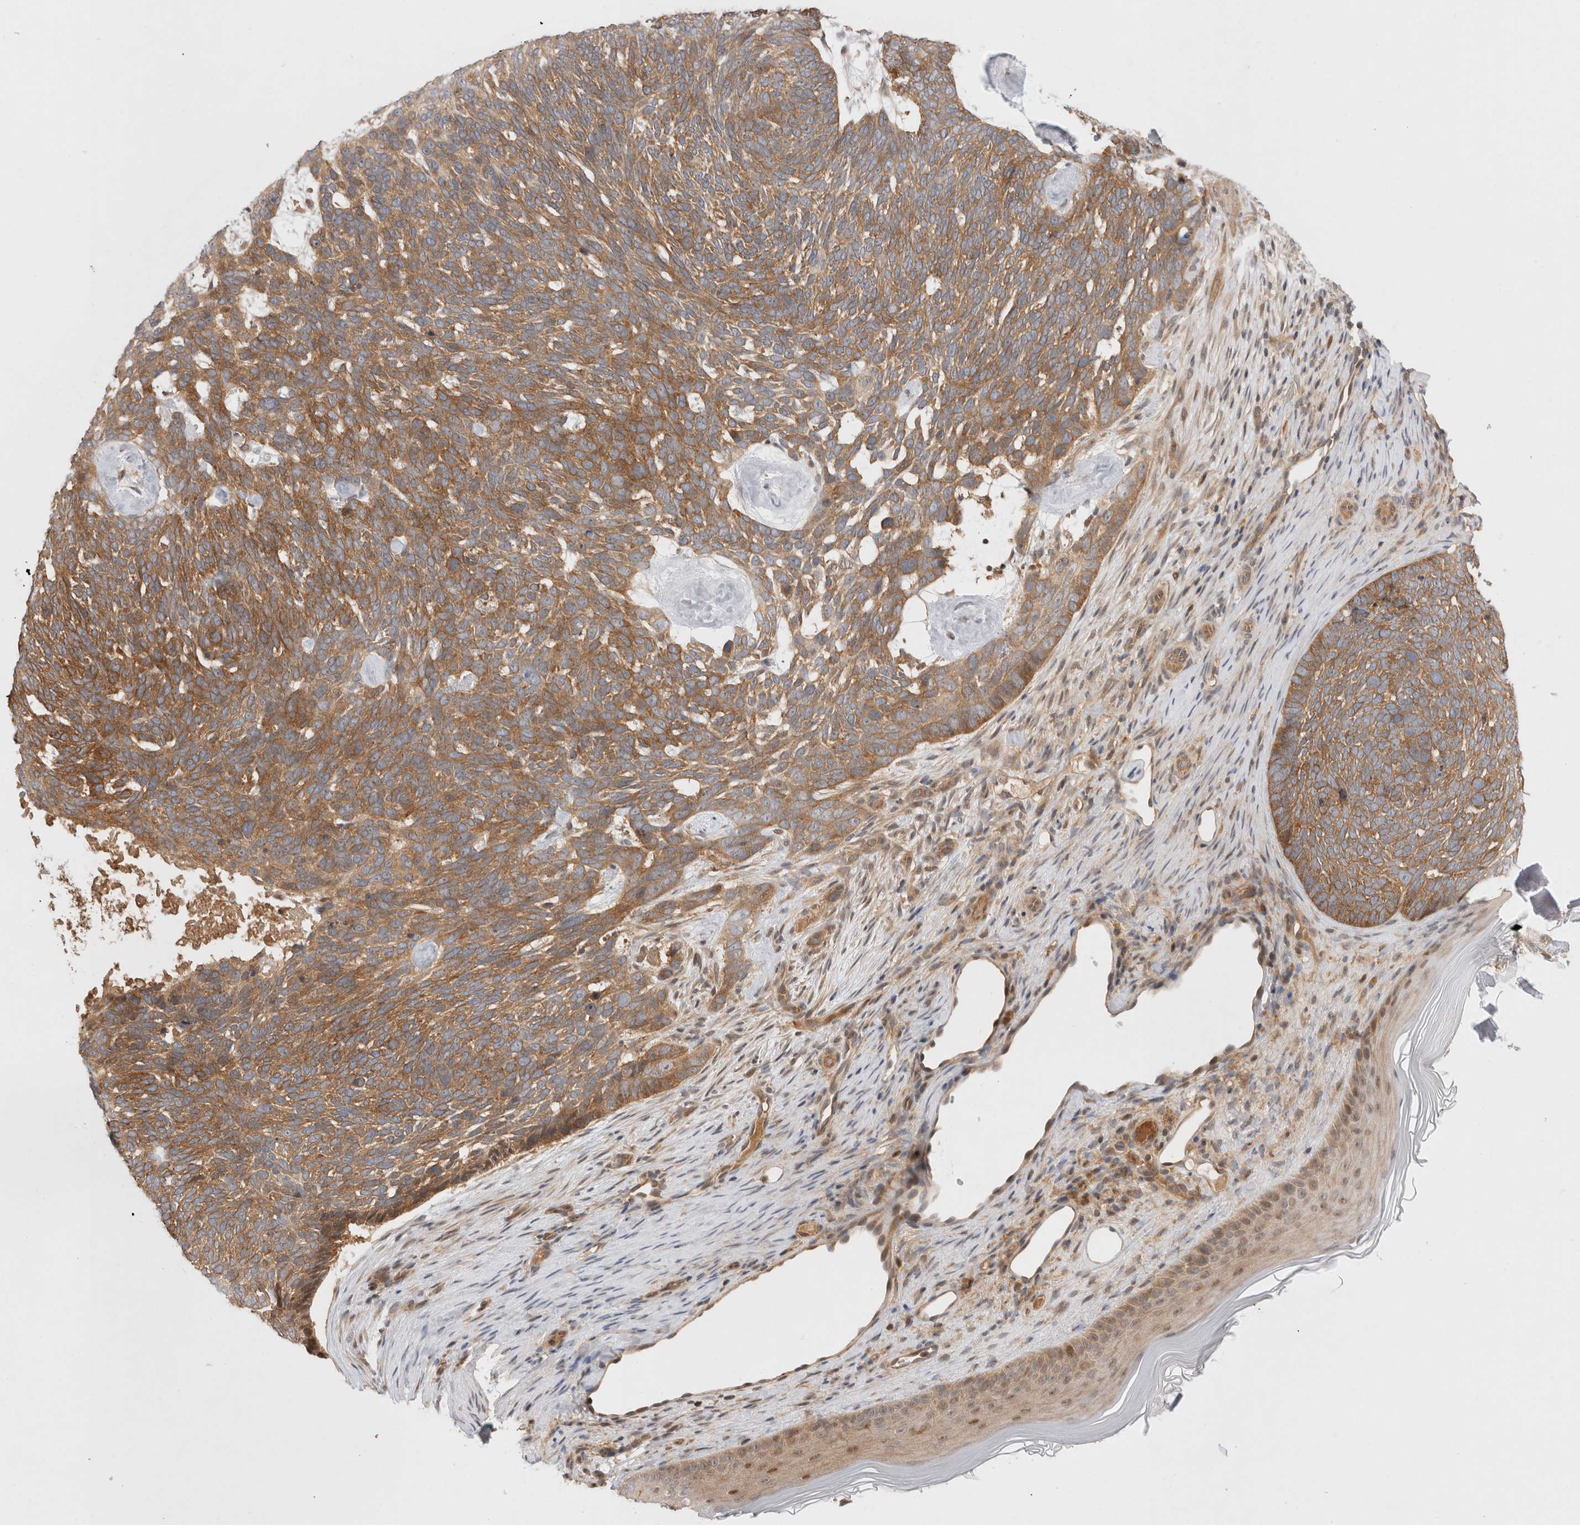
{"staining": {"intensity": "moderate", "quantity": ">75%", "location": "cytoplasmic/membranous"}, "tissue": "skin cancer", "cell_type": "Tumor cells", "image_type": "cancer", "snomed": [{"axis": "morphology", "description": "Basal cell carcinoma"}, {"axis": "topography", "description": "Skin"}], "caption": "Skin cancer stained with a brown dye exhibits moderate cytoplasmic/membranous positive expression in approximately >75% of tumor cells.", "gene": "HTT", "patient": {"sex": "female", "age": 85}}